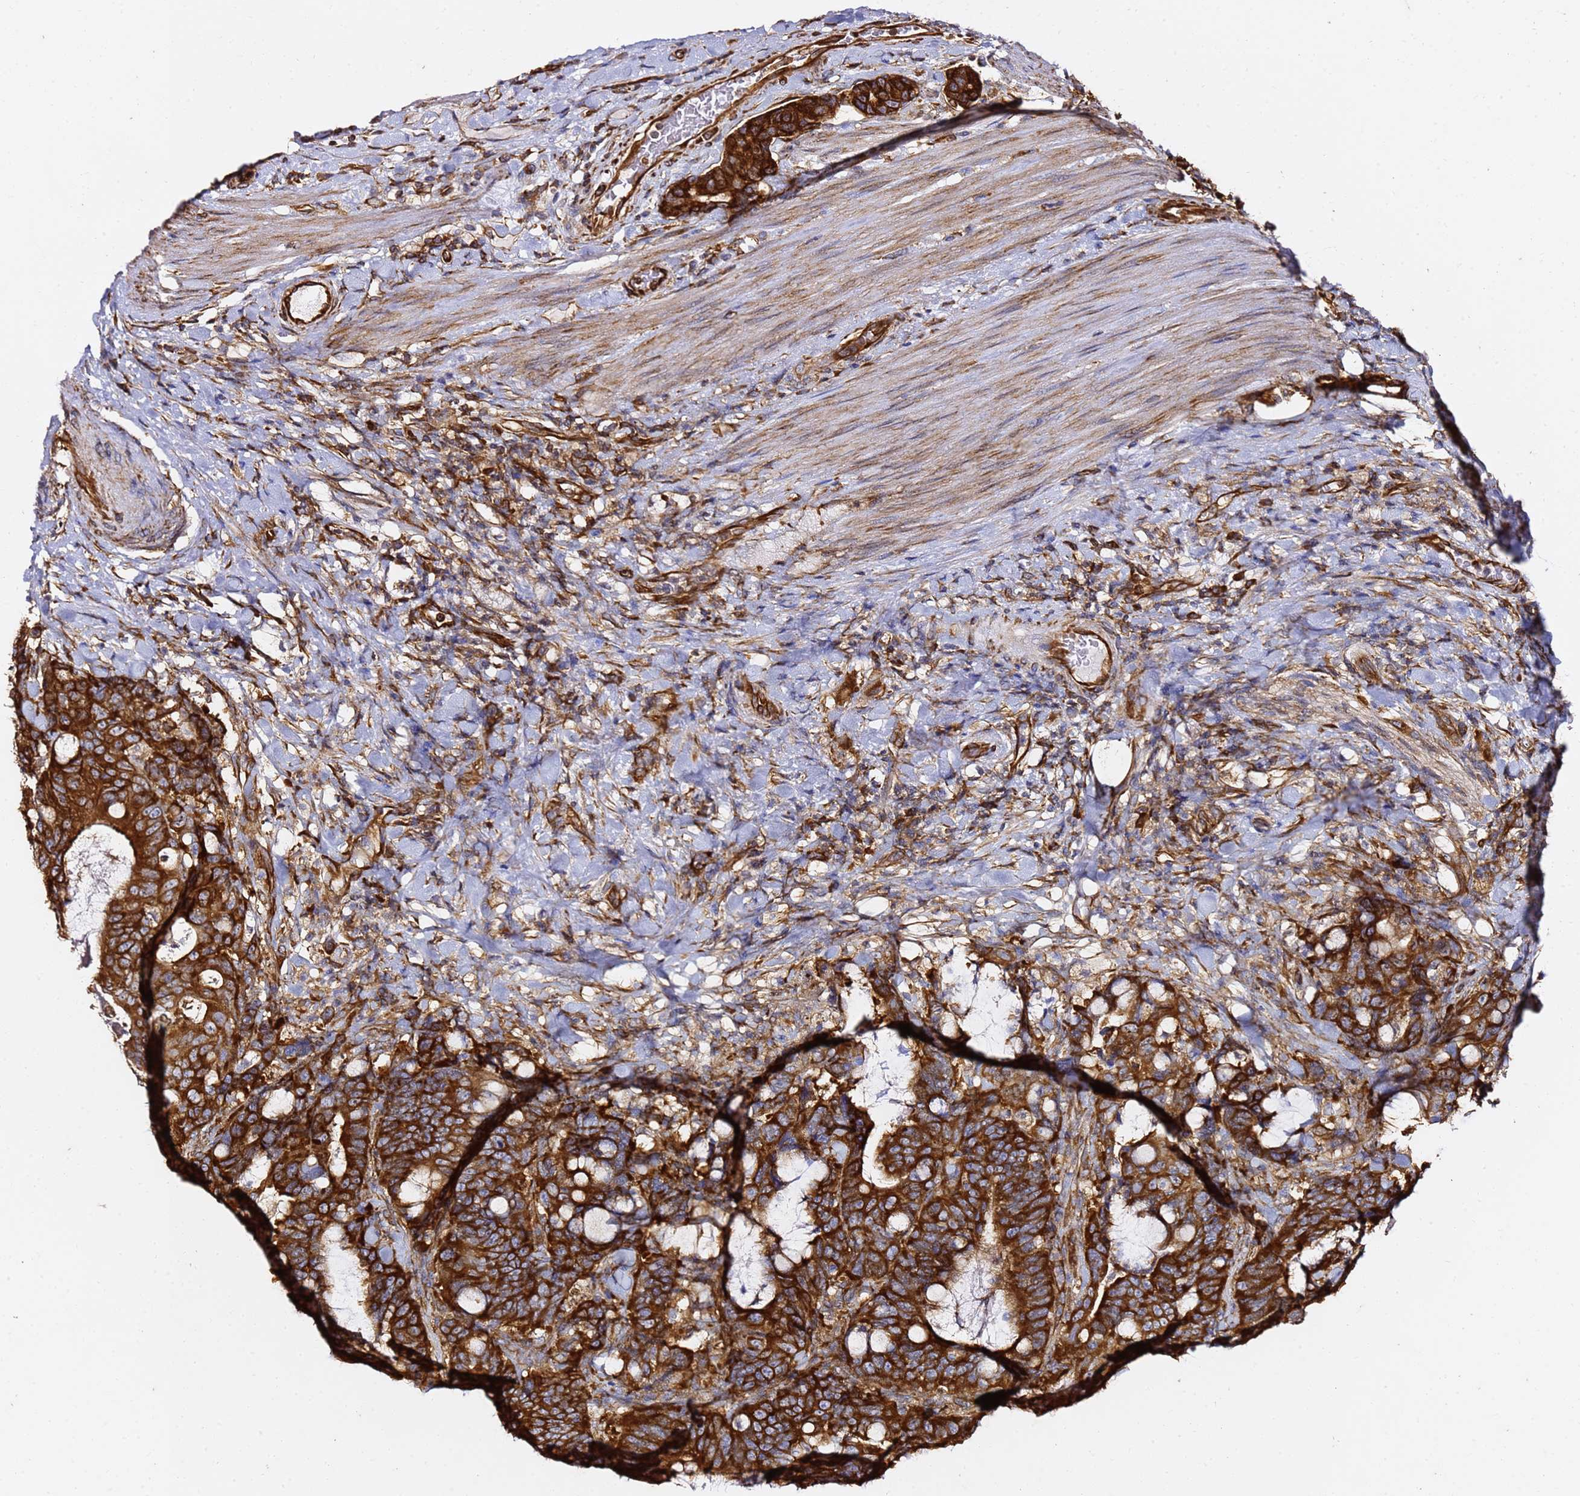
{"staining": {"intensity": "strong", "quantity": ">75%", "location": "cytoplasmic/membranous"}, "tissue": "colorectal cancer", "cell_type": "Tumor cells", "image_type": "cancer", "snomed": [{"axis": "morphology", "description": "Adenocarcinoma, NOS"}, {"axis": "topography", "description": "Colon"}], "caption": "Colorectal cancer (adenocarcinoma) stained for a protein (brown) displays strong cytoplasmic/membranous positive positivity in approximately >75% of tumor cells.", "gene": "TPST1", "patient": {"sex": "female", "age": 82}}